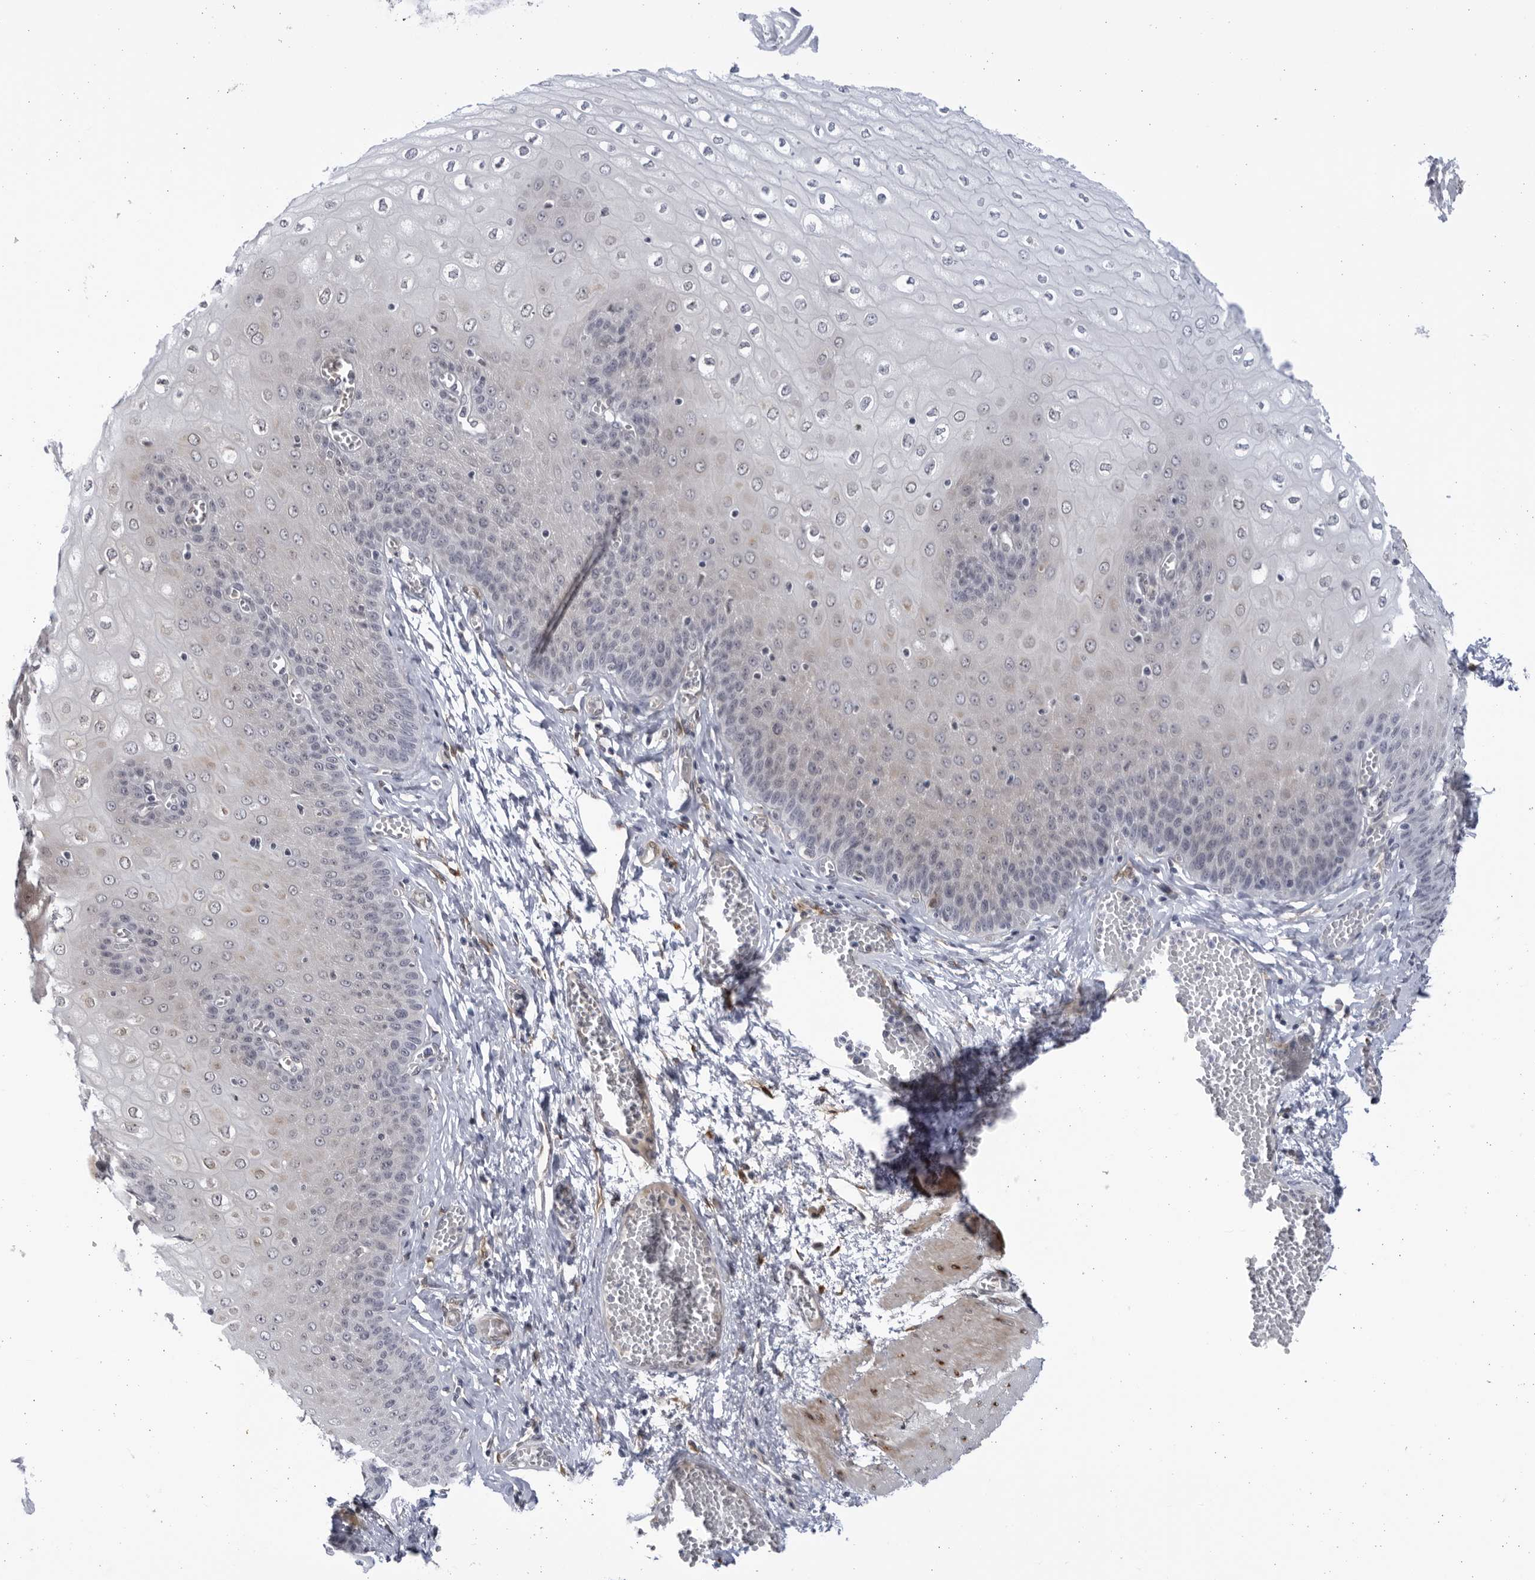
{"staining": {"intensity": "weak", "quantity": "<25%", "location": "cytoplasmic/membranous"}, "tissue": "esophagus", "cell_type": "Squamous epithelial cells", "image_type": "normal", "snomed": [{"axis": "morphology", "description": "Normal tissue, NOS"}, {"axis": "topography", "description": "Esophagus"}], "caption": "Human esophagus stained for a protein using IHC reveals no expression in squamous epithelial cells.", "gene": "BMP2K", "patient": {"sex": "male", "age": 60}}